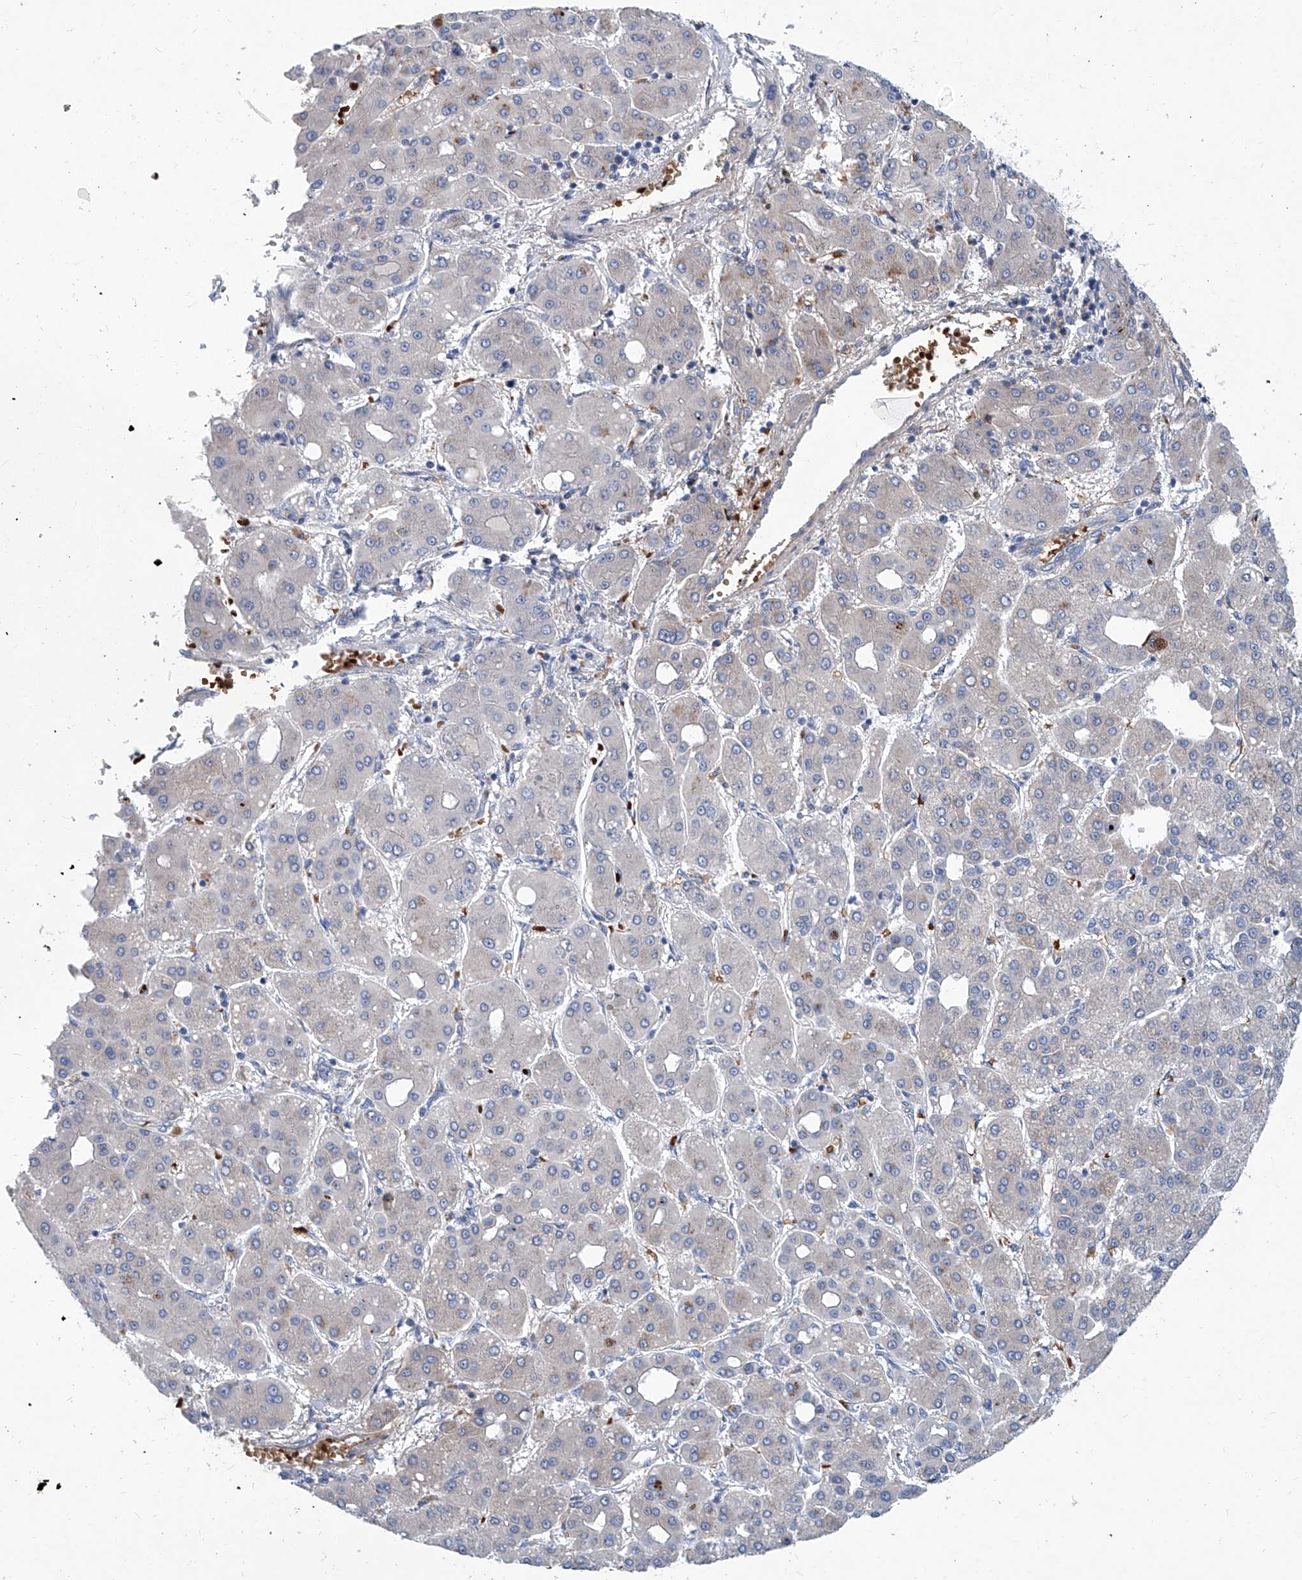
{"staining": {"intensity": "weak", "quantity": "<25%", "location": "cytoplasmic/membranous"}, "tissue": "liver cancer", "cell_type": "Tumor cells", "image_type": "cancer", "snomed": [{"axis": "morphology", "description": "Carcinoma, Hepatocellular, NOS"}, {"axis": "topography", "description": "Liver"}], "caption": "IHC of human liver cancer (hepatocellular carcinoma) demonstrates no expression in tumor cells. (Immunohistochemistry (ihc), brightfield microscopy, high magnification).", "gene": "FPR2", "patient": {"sex": "male", "age": 65}}